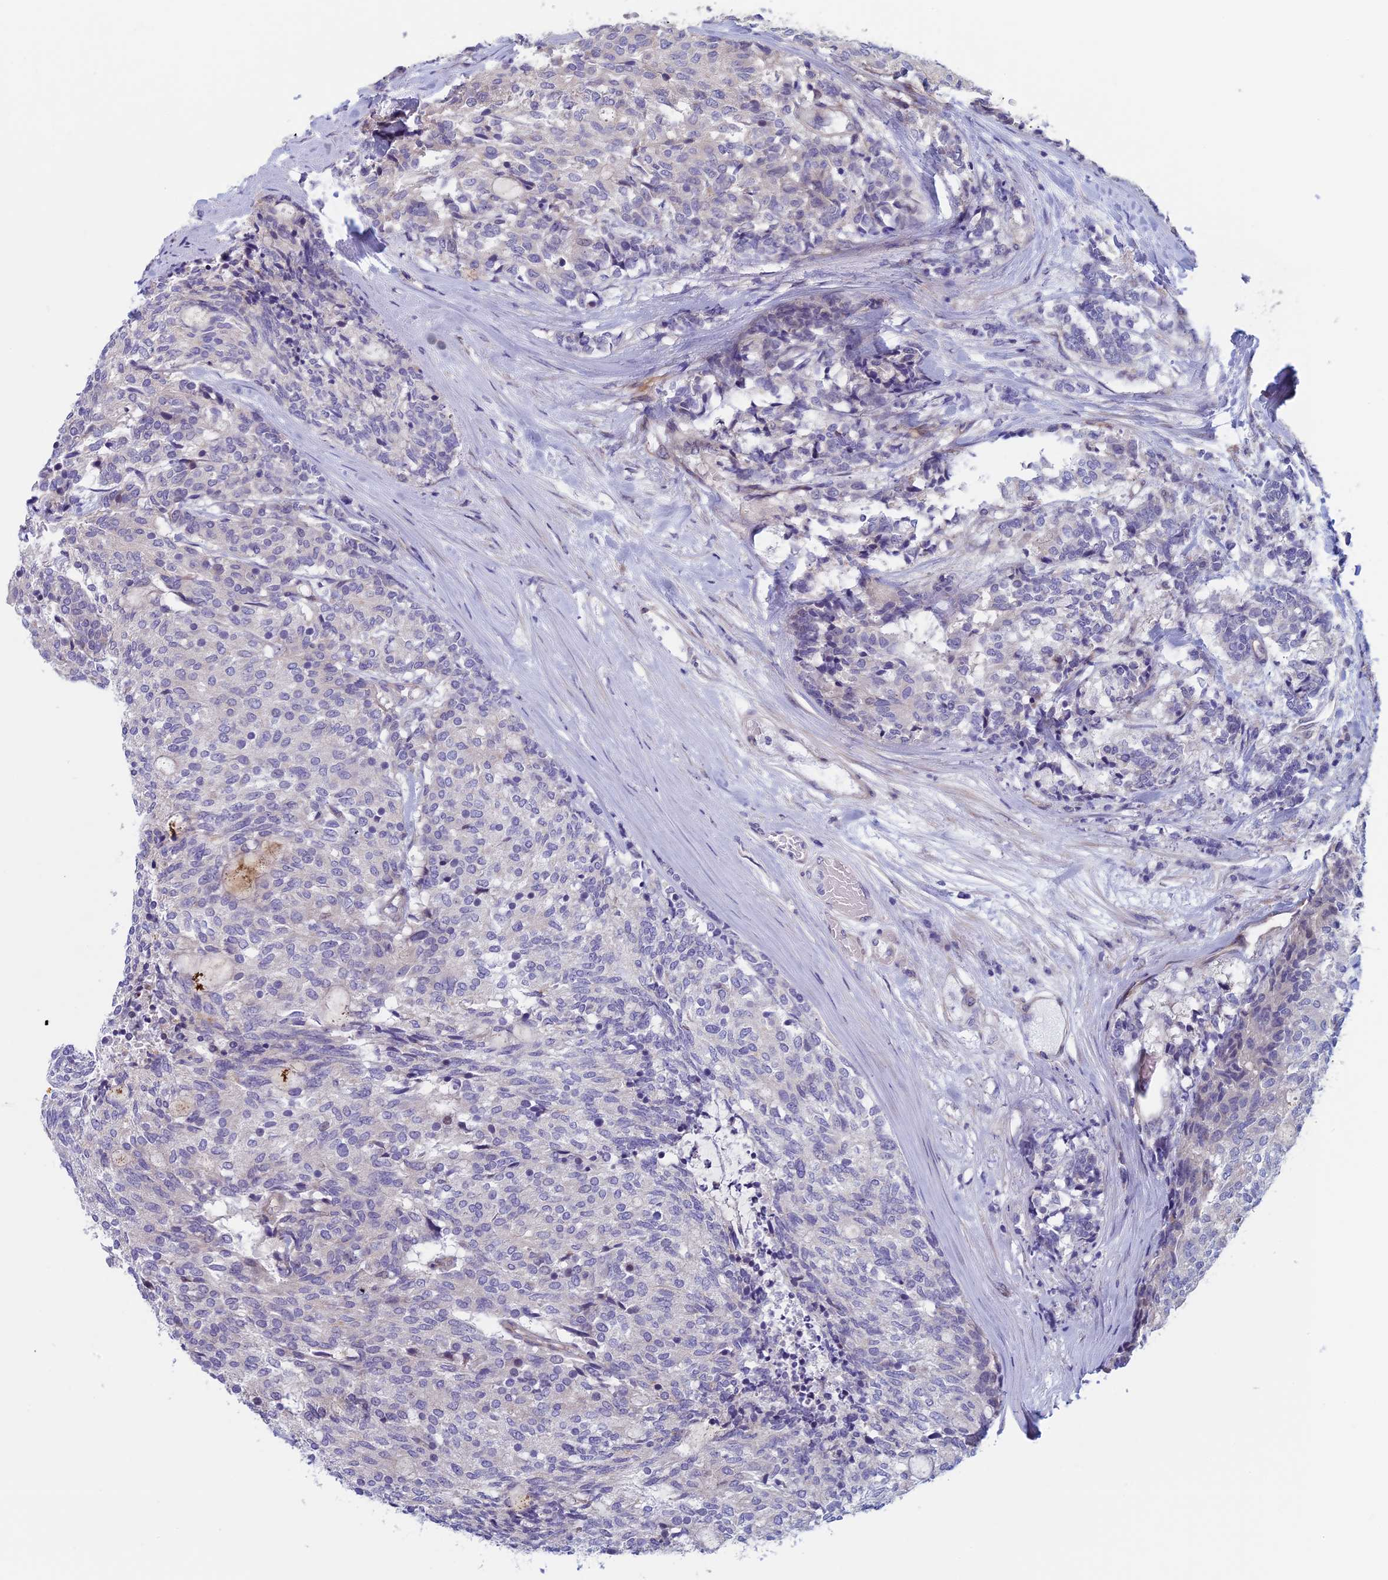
{"staining": {"intensity": "negative", "quantity": "none", "location": "none"}, "tissue": "carcinoid", "cell_type": "Tumor cells", "image_type": "cancer", "snomed": [{"axis": "morphology", "description": "Carcinoid, malignant, NOS"}, {"axis": "topography", "description": "Pancreas"}], "caption": "A micrograph of human carcinoid is negative for staining in tumor cells. The staining was performed using DAB to visualize the protein expression in brown, while the nuclei were stained in blue with hematoxylin (Magnification: 20x).", "gene": "CNOT6L", "patient": {"sex": "female", "age": 54}}